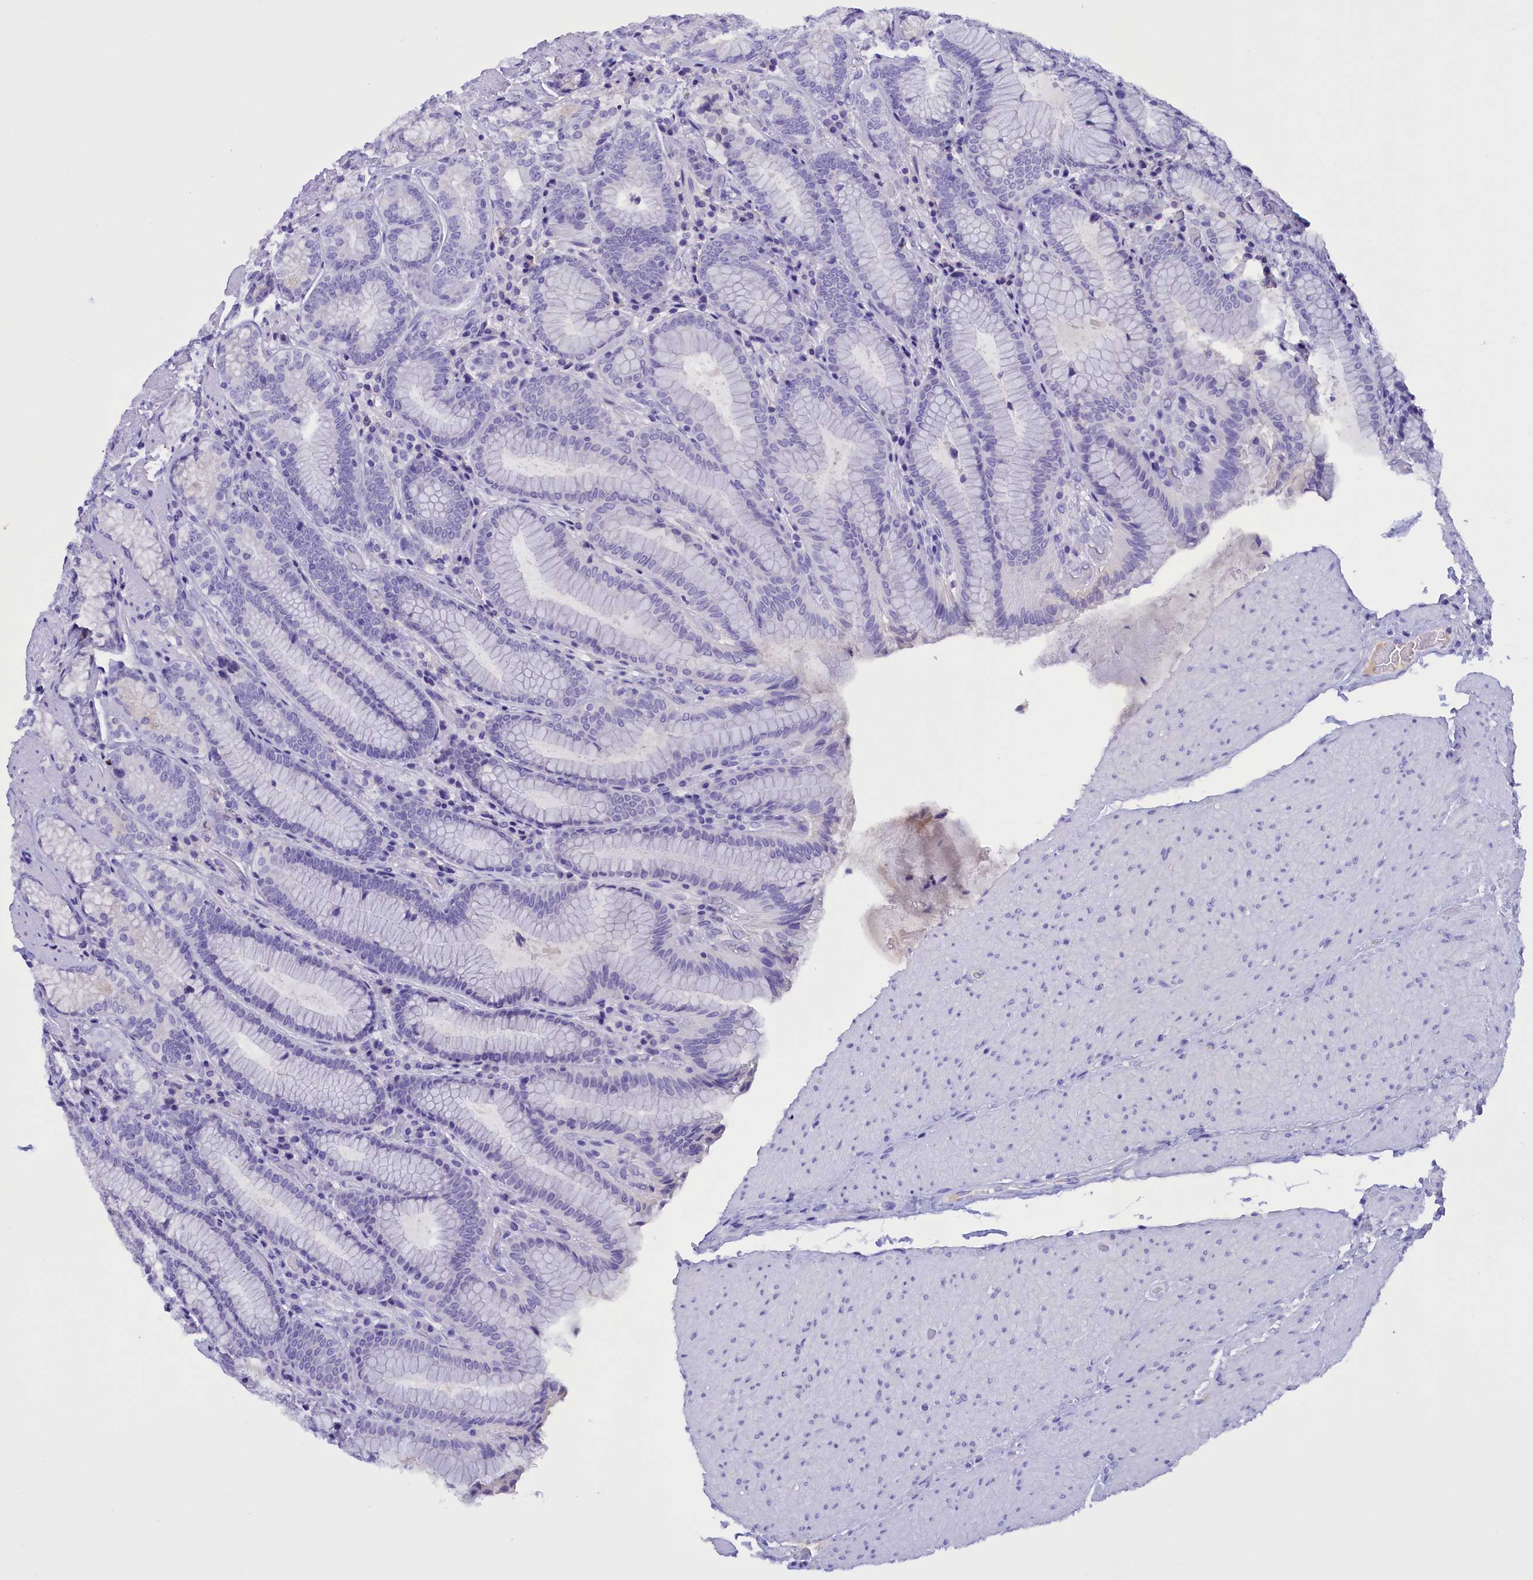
{"staining": {"intensity": "negative", "quantity": "none", "location": "none"}, "tissue": "stomach", "cell_type": "Glandular cells", "image_type": "normal", "snomed": [{"axis": "morphology", "description": "Normal tissue, NOS"}, {"axis": "topography", "description": "Stomach, upper"}, {"axis": "topography", "description": "Stomach, lower"}], "caption": "This is an immunohistochemistry image of benign stomach. There is no expression in glandular cells.", "gene": "PROK2", "patient": {"sex": "female", "age": 76}}